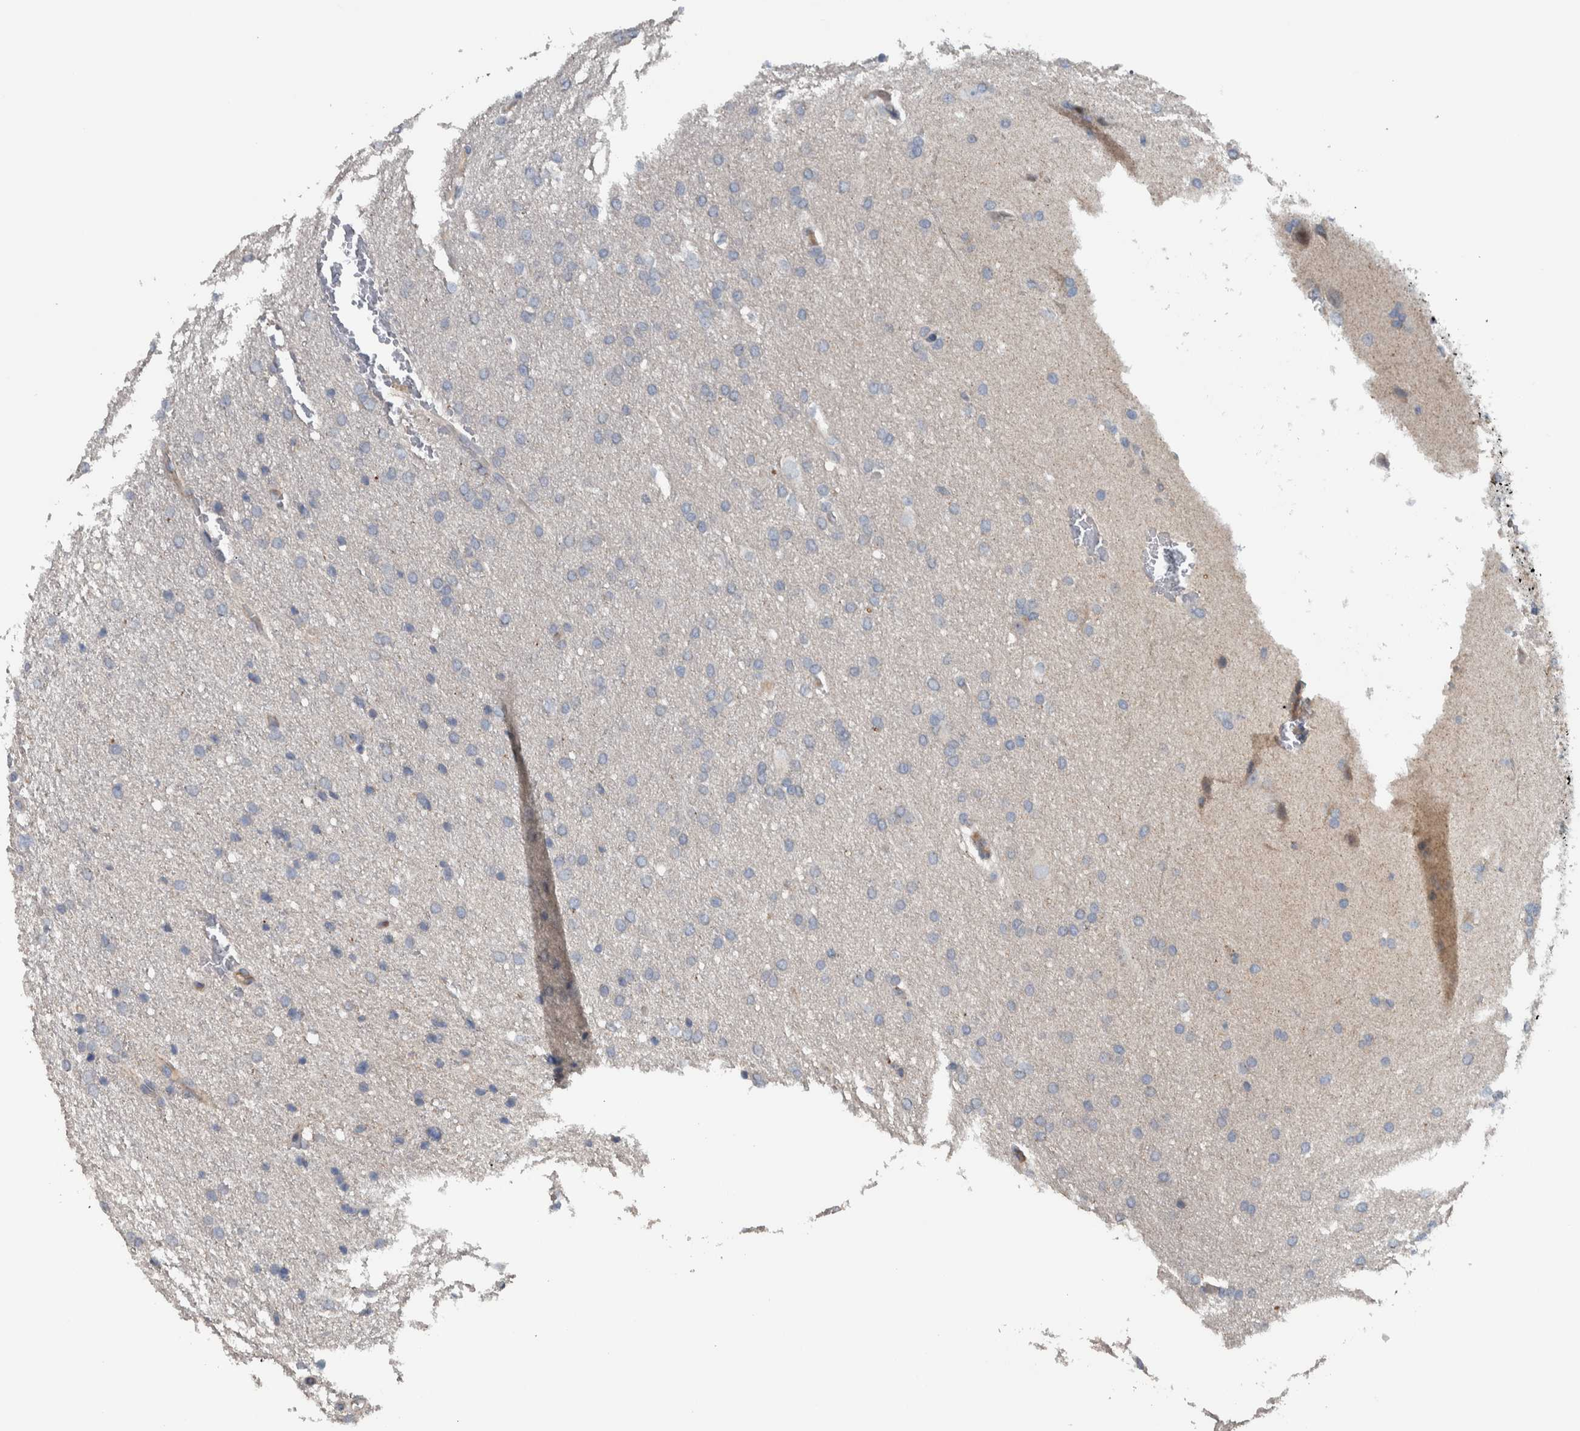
{"staining": {"intensity": "negative", "quantity": "none", "location": "none"}, "tissue": "glioma", "cell_type": "Tumor cells", "image_type": "cancer", "snomed": [{"axis": "morphology", "description": "Glioma, malignant, Low grade"}, {"axis": "topography", "description": "Brain"}], "caption": "Image shows no significant protein staining in tumor cells of malignant glioma (low-grade).", "gene": "BAIAP2L1", "patient": {"sex": "female", "age": 37}}